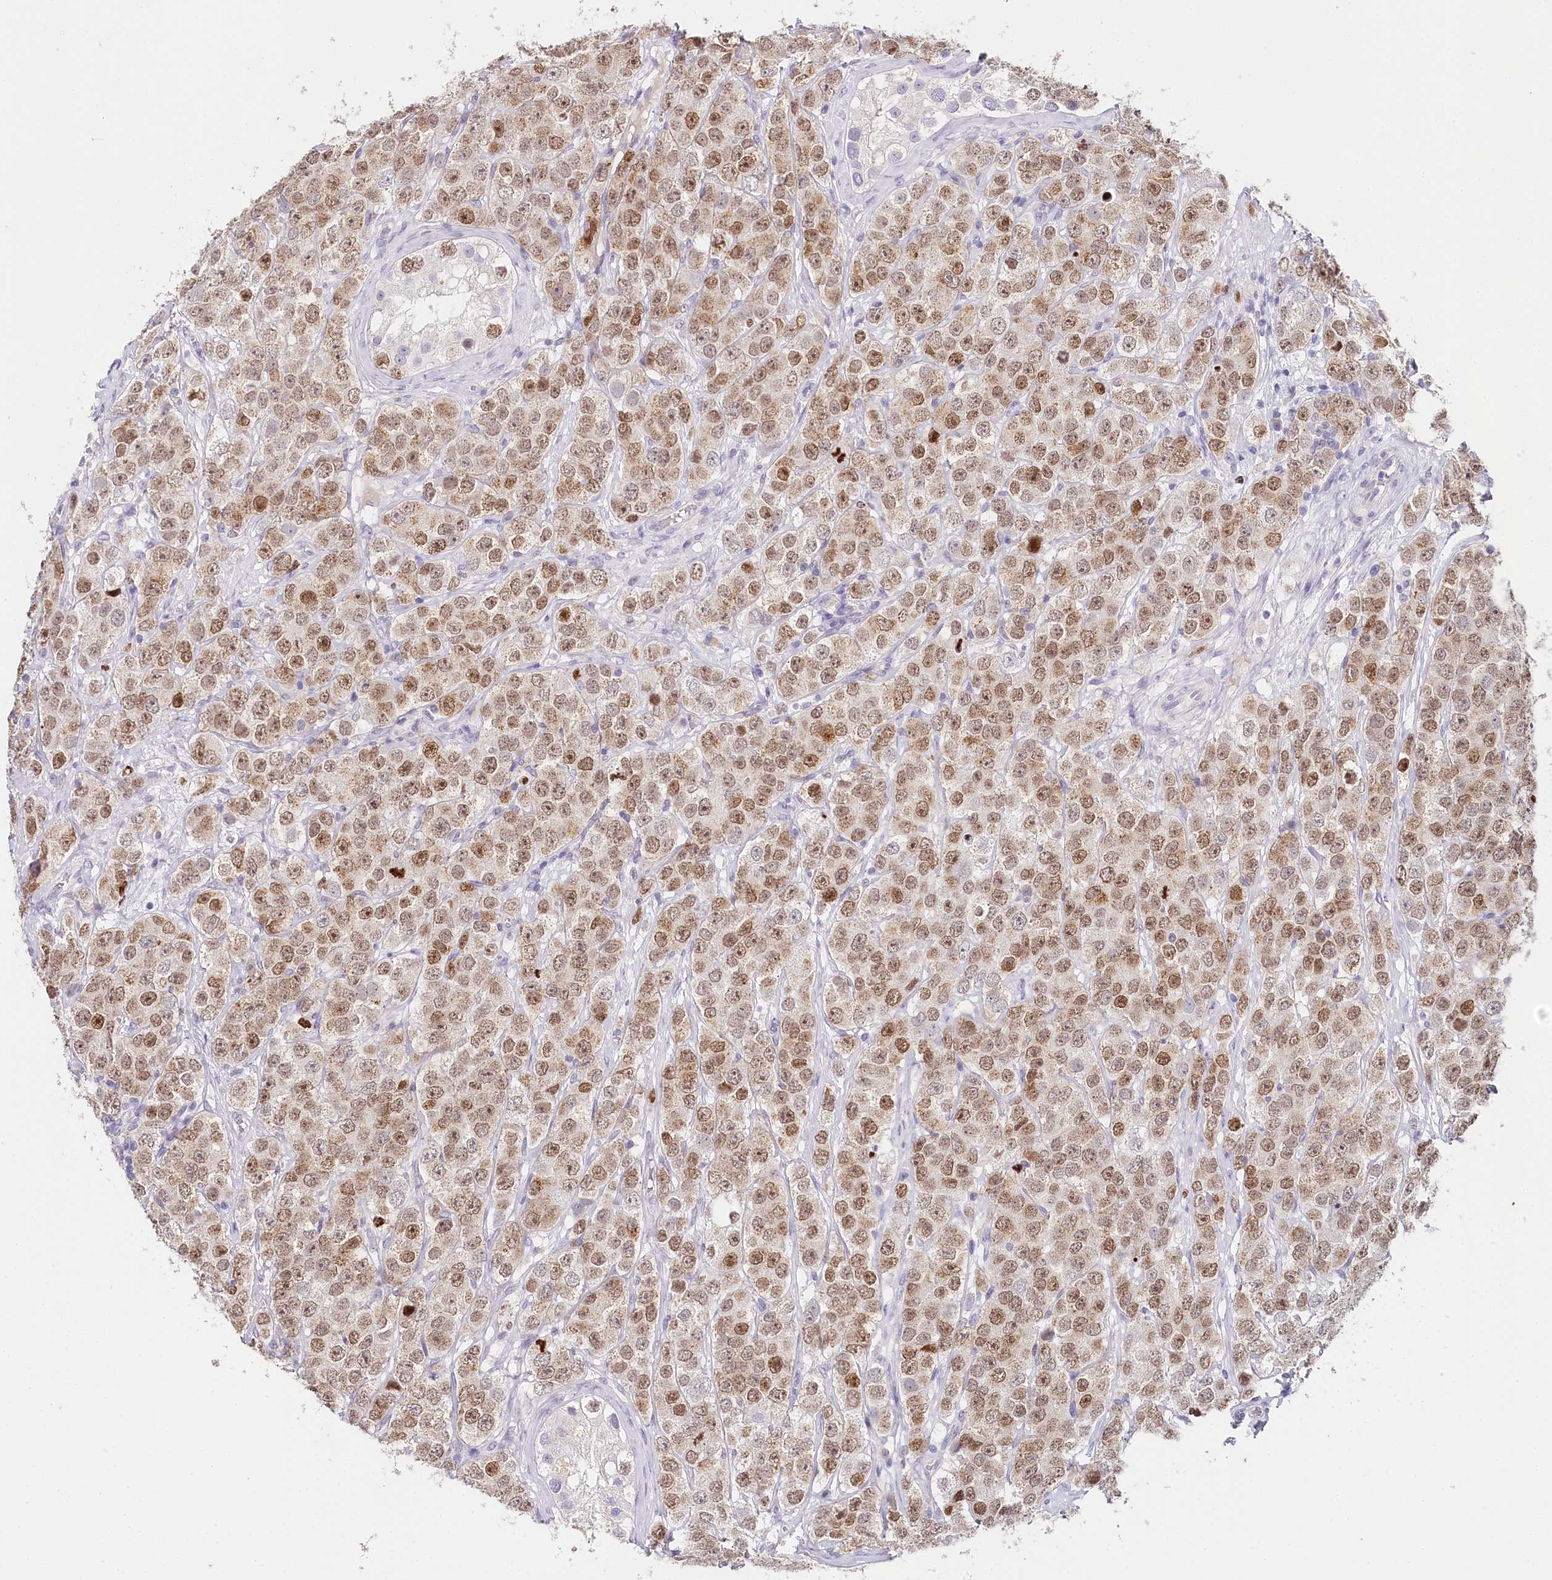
{"staining": {"intensity": "moderate", "quantity": ">75%", "location": "nuclear"}, "tissue": "testis cancer", "cell_type": "Tumor cells", "image_type": "cancer", "snomed": [{"axis": "morphology", "description": "Seminoma, NOS"}, {"axis": "topography", "description": "Testis"}], "caption": "Approximately >75% of tumor cells in seminoma (testis) reveal moderate nuclear protein staining as visualized by brown immunohistochemical staining.", "gene": "TP53", "patient": {"sex": "male", "age": 28}}